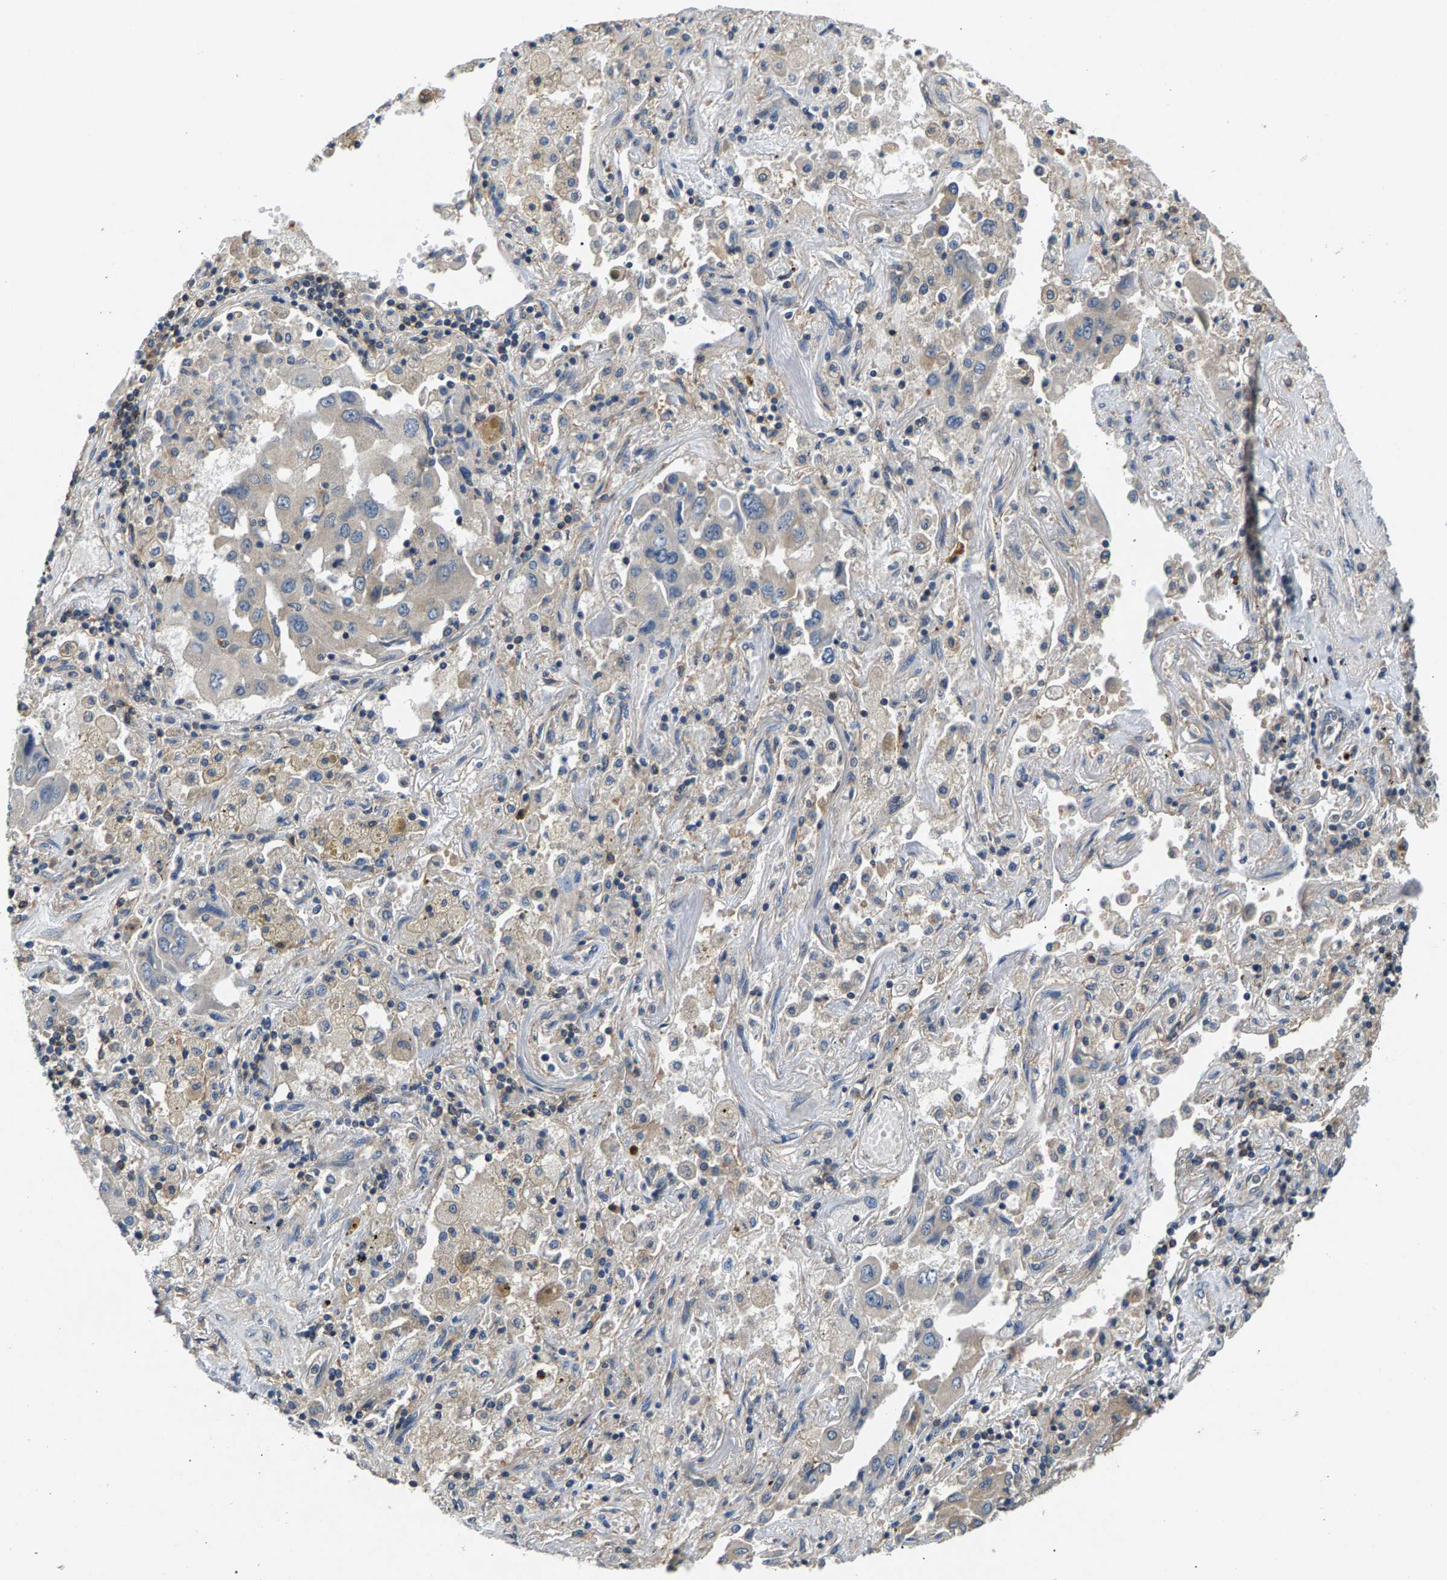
{"staining": {"intensity": "weak", "quantity": "<25%", "location": "cytoplasmic/membranous"}, "tissue": "lung cancer", "cell_type": "Tumor cells", "image_type": "cancer", "snomed": [{"axis": "morphology", "description": "Adenocarcinoma, NOS"}, {"axis": "topography", "description": "Lung"}], "caption": "IHC of human lung cancer reveals no expression in tumor cells. Brightfield microscopy of immunohistochemistry stained with DAB (brown) and hematoxylin (blue), captured at high magnification.", "gene": "NT5C", "patient": {"sex": "female", "age": 65}}